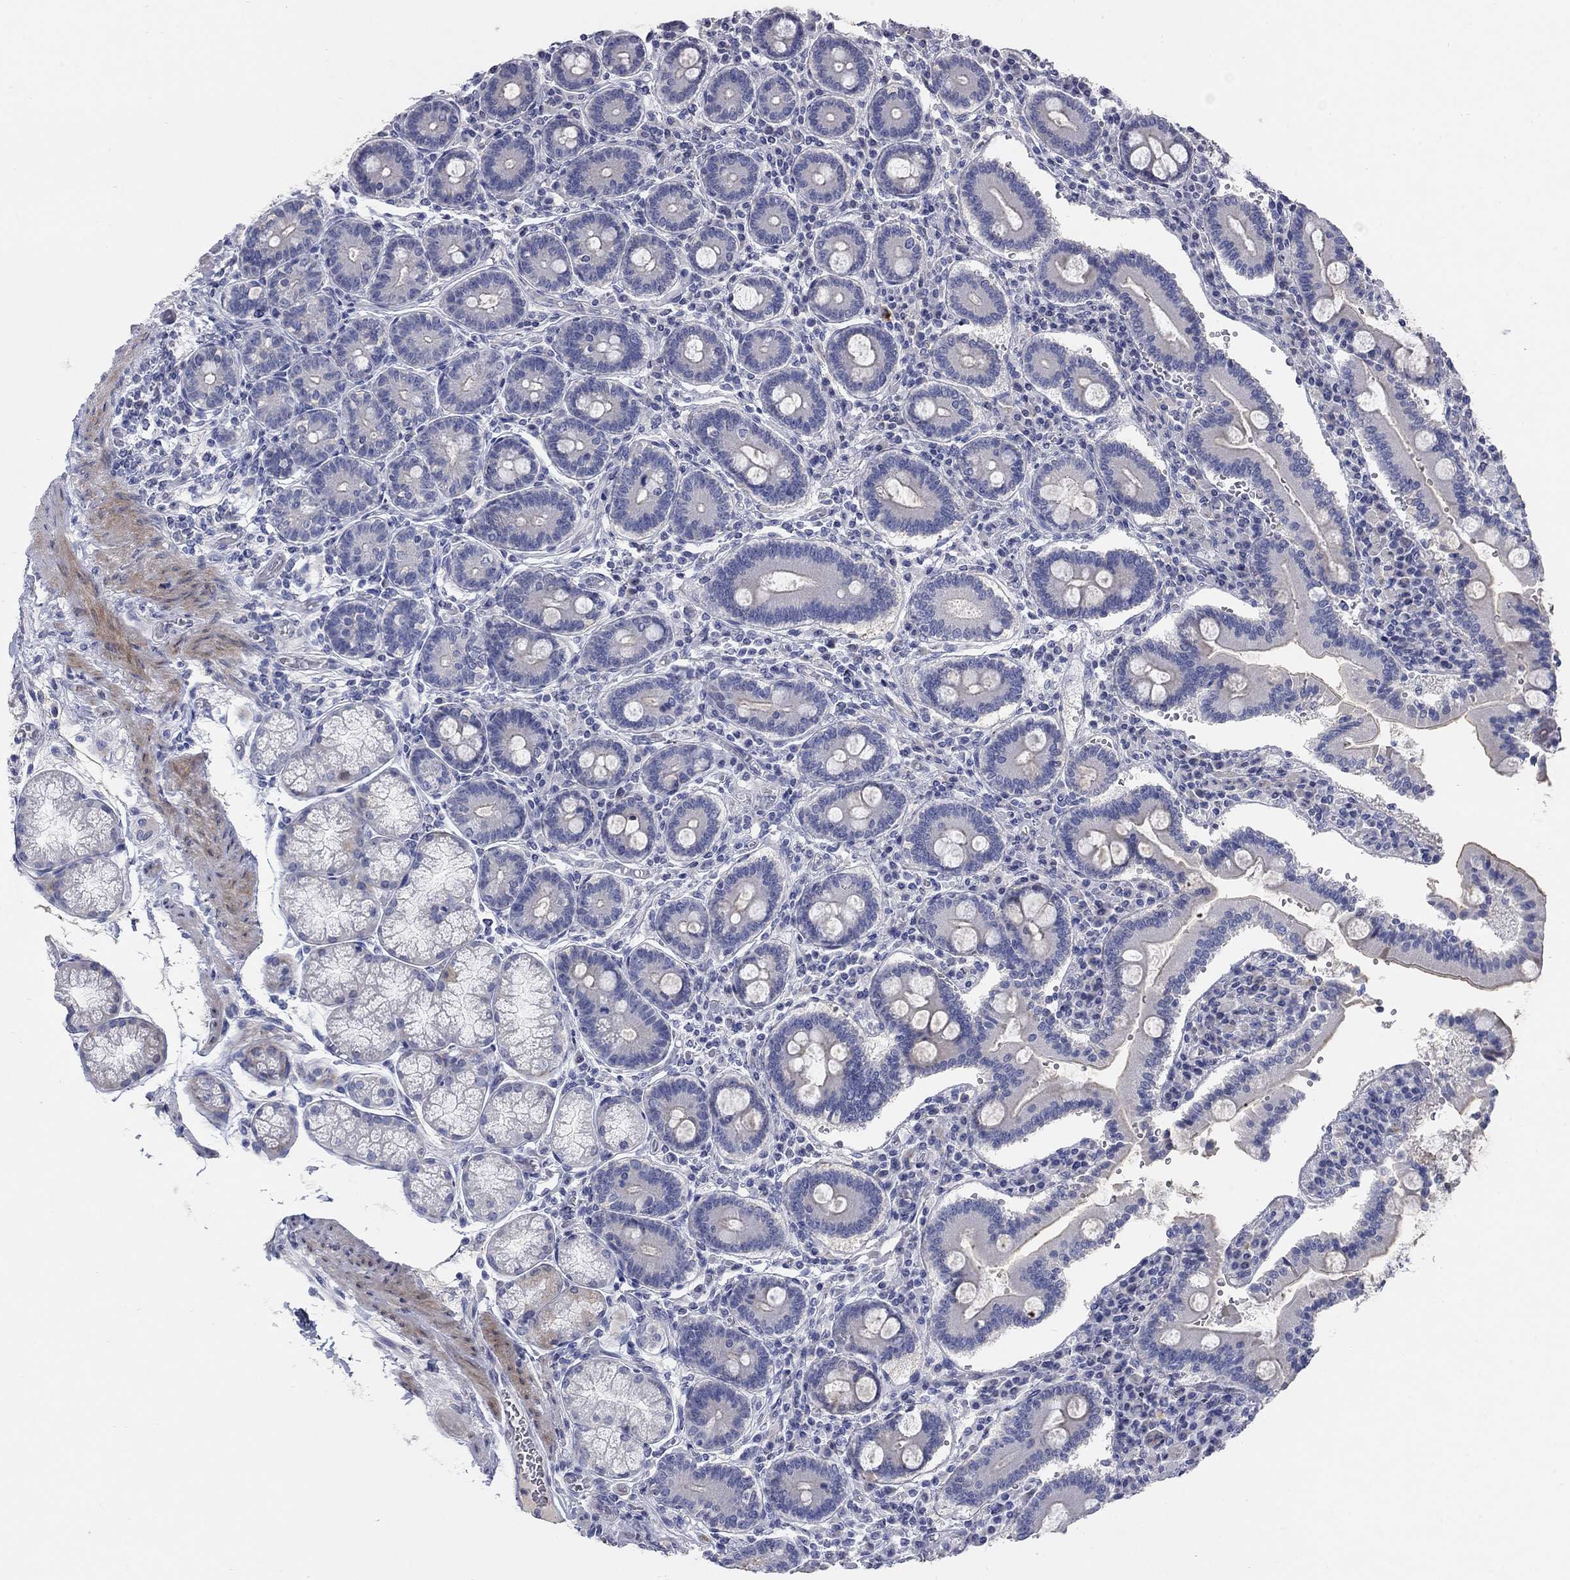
{"staining": {"intensity": "moderate", "quantity": "<25%", "location": "cytoplasmic/membranous"}, "tissue": "duodenum", "cell_type": "Glandular cells", "image_type": "normal", "snomed": [{"axis": "morphology", "description": "Normal tissue, NOS"}, {"axis": "topography", "description": "Duodenum"}], "caption": "Immunohistochemistry (DAB) staining of unremarkable duodenum displays moderate cytoplasmic/membranous protein staining in approximately <25% of glandular cells.", "gene": "TMEM249", "patient": {"sex": "female", "age": 62}}